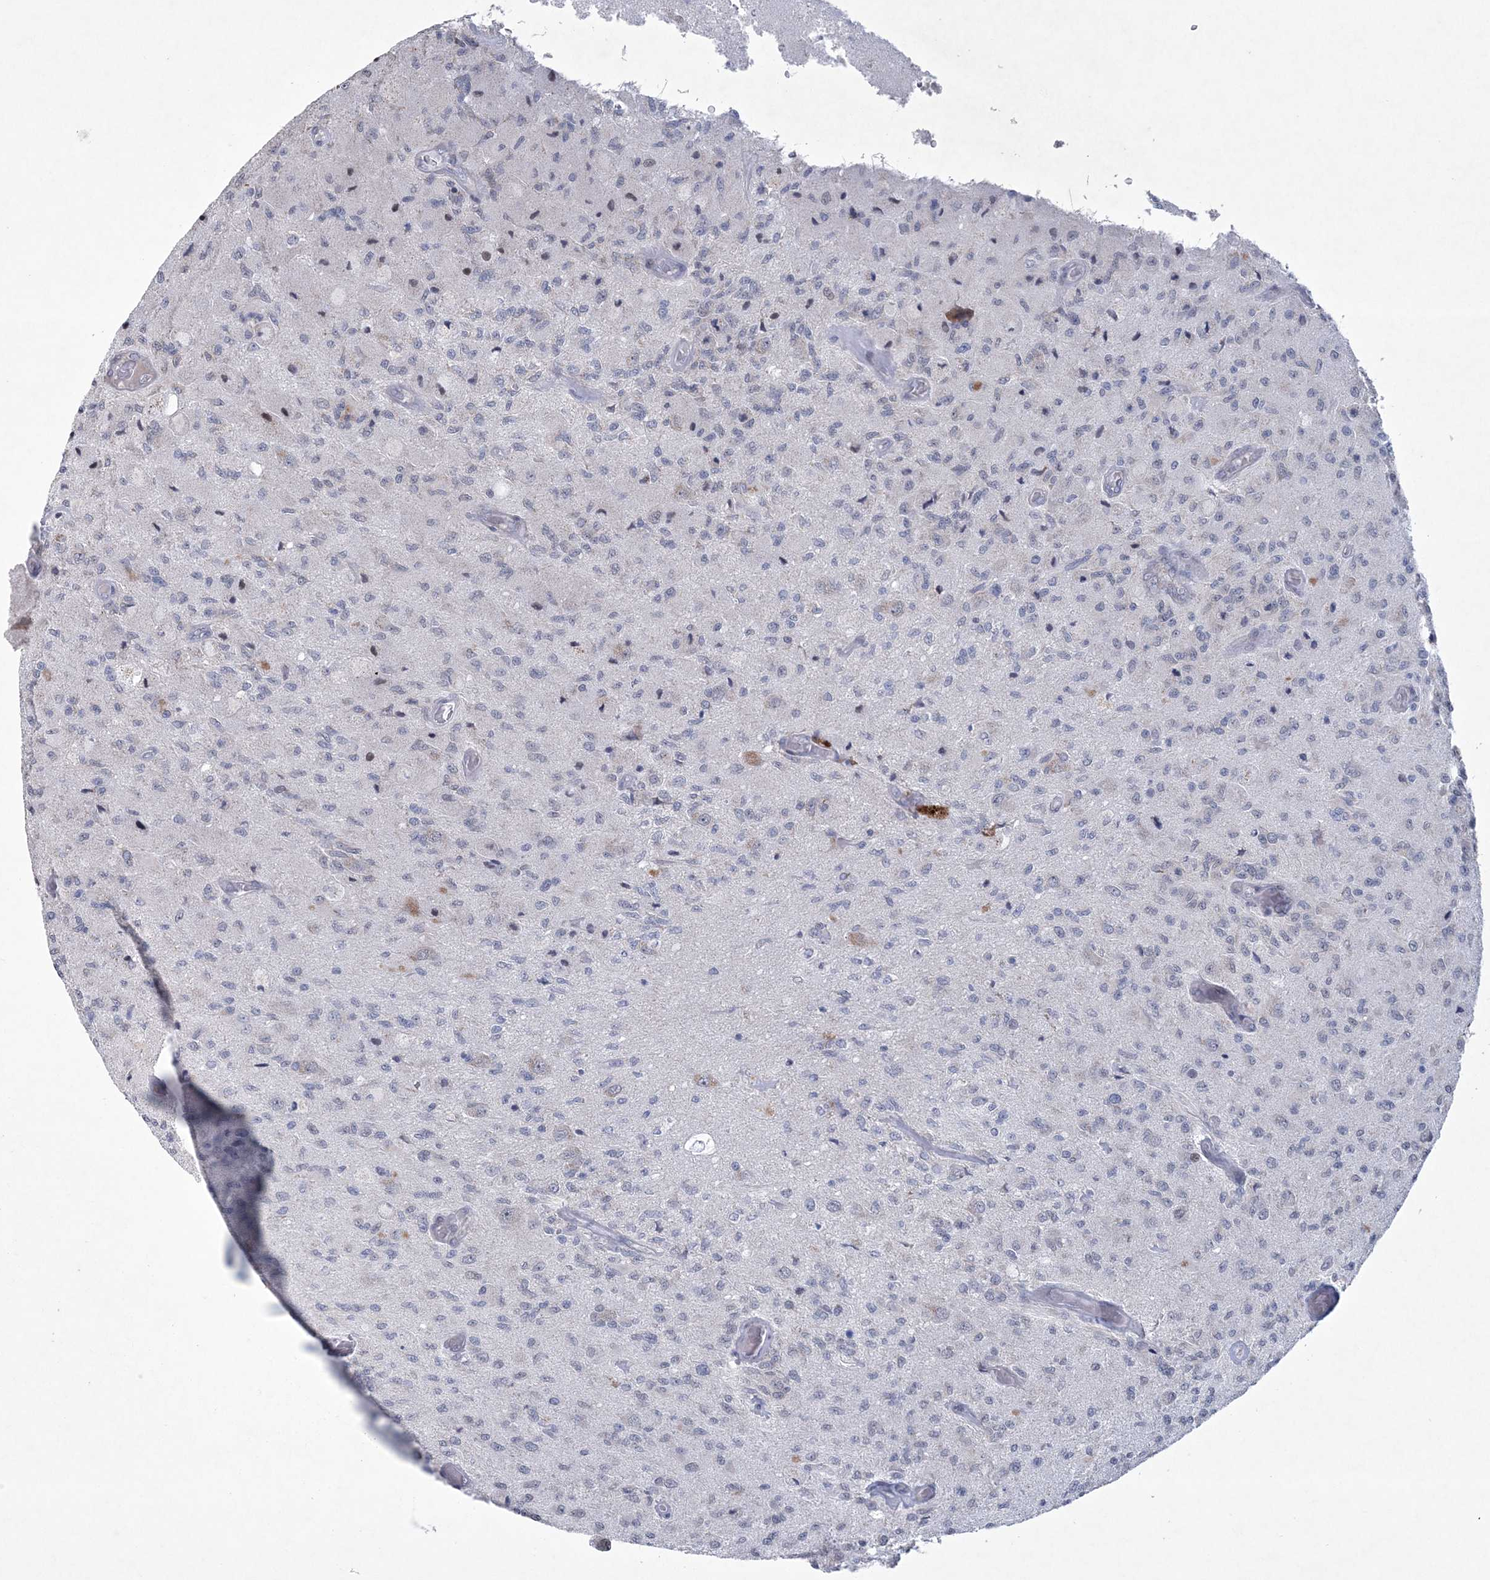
{"staining": {"intensity": "negative", "quantity": "none", "location": "none"}, "tissue": "glioma", "cell_type": "Tumor cells", "image_type": "cancer", "snomed": [{"axis": "morphology", "description": "Normal tissue, NOS"}, {"axis": "morphology", "description": "Glioma, malignant, High grade"}, {"axis": "topography", "description": "Cerebral cortex"}], "caption": "This is an IHC photomicrograph of human malignant glioma (high-grade). There is no staining in tumor cells.", "gene": "CES4A", "patient": {"sex": "male", "age": 77}}